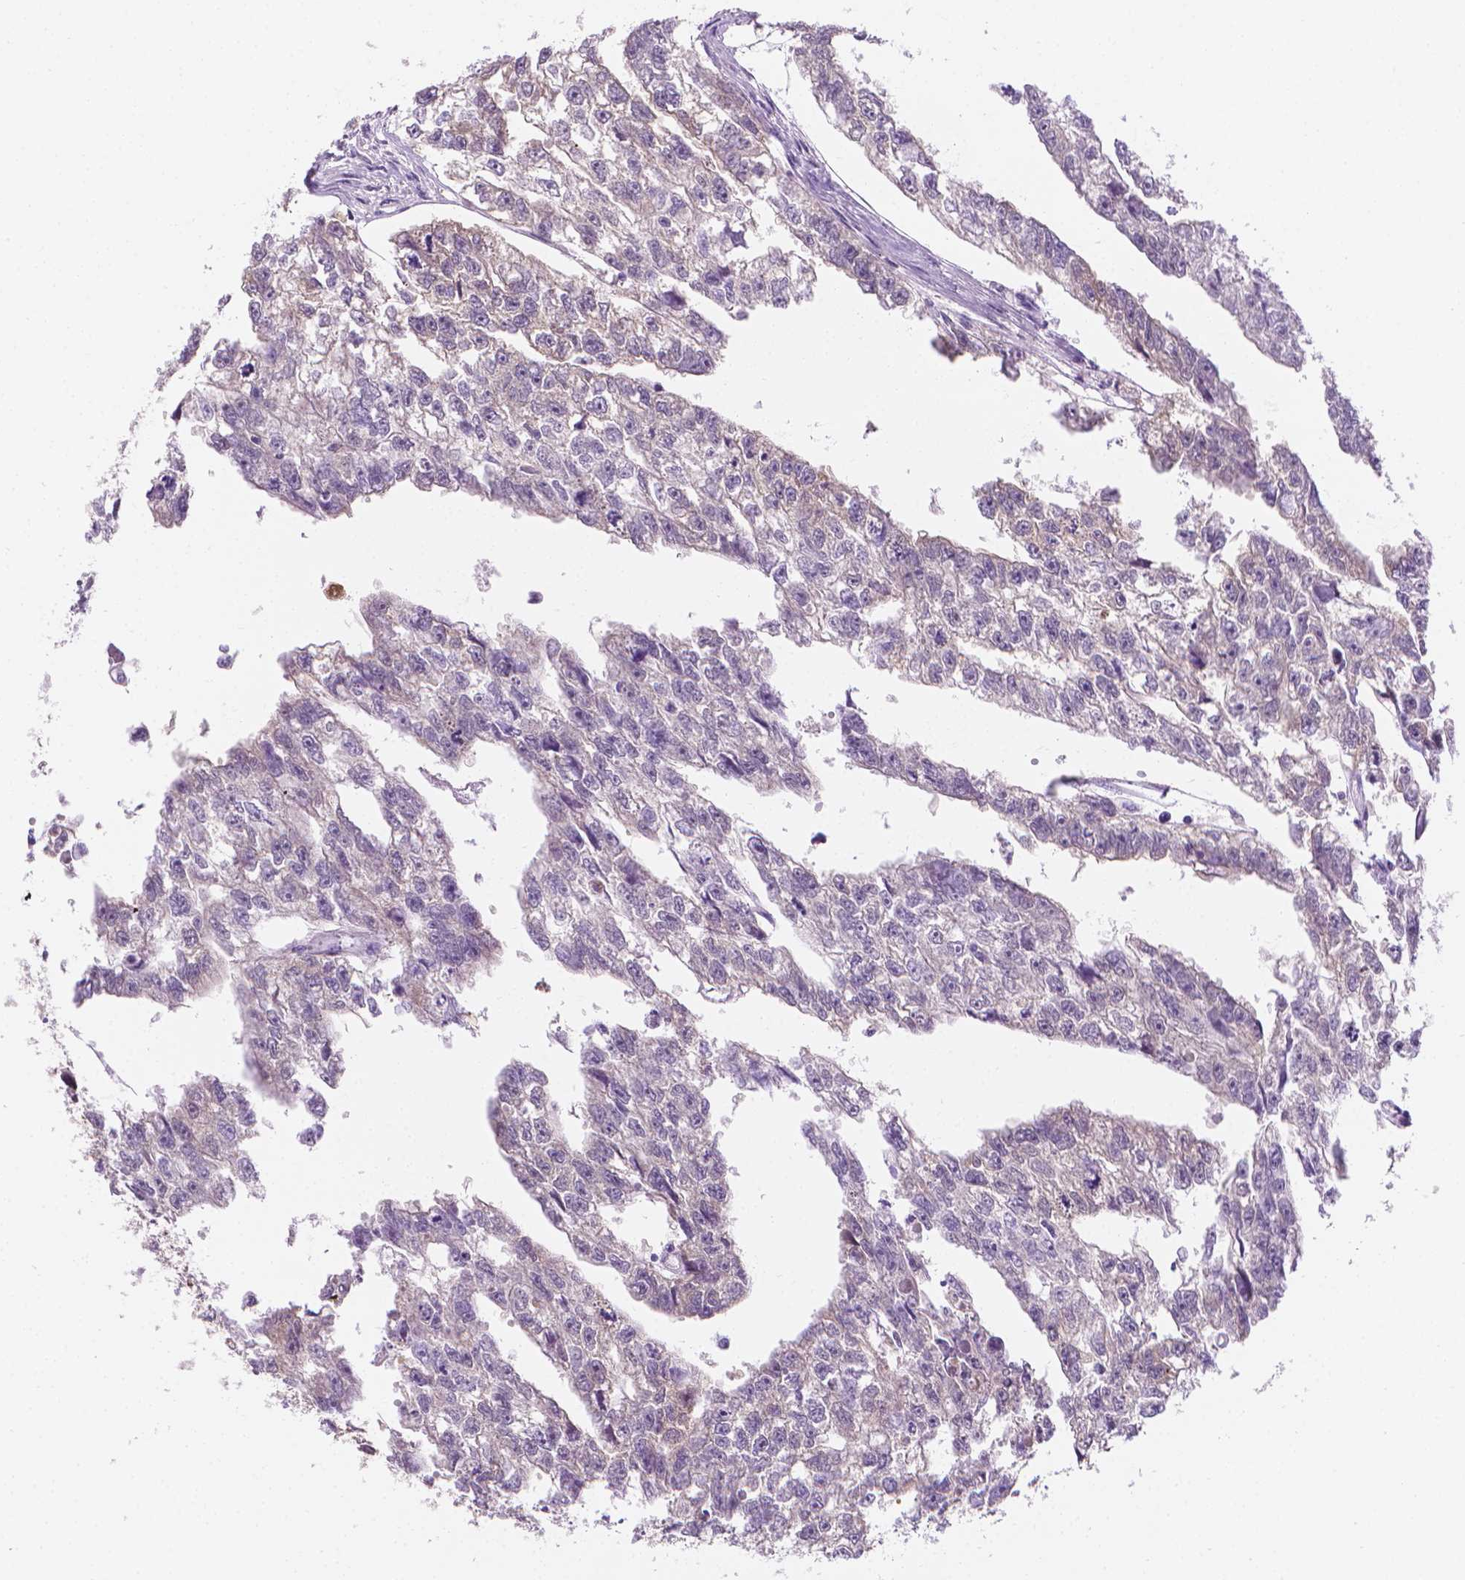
{"staining": {"intensity": "weak", "quantity": "25%-75%", "location": "cytoplasmic/membranous"}, "tissue": "testis cancer", "cell_type": "Tumor cells", "image_type": "cancer", "snomed": [{"axis": "morphology", "description": "Carcinoma, Embryonal, NOS"}, {"axis": "morphology", "description": "Teratoma, malignant, NOS"}, {"axis": "topography", "description": "Testis"}], "caption": "Tumor cells demonstrate low levels of weak cytoplasmic/membranous staining in about 25%-75% of cells in human testis malignant teratoma.", "gene": "FASN", "patient": {"sex": "male", "age": 44}}